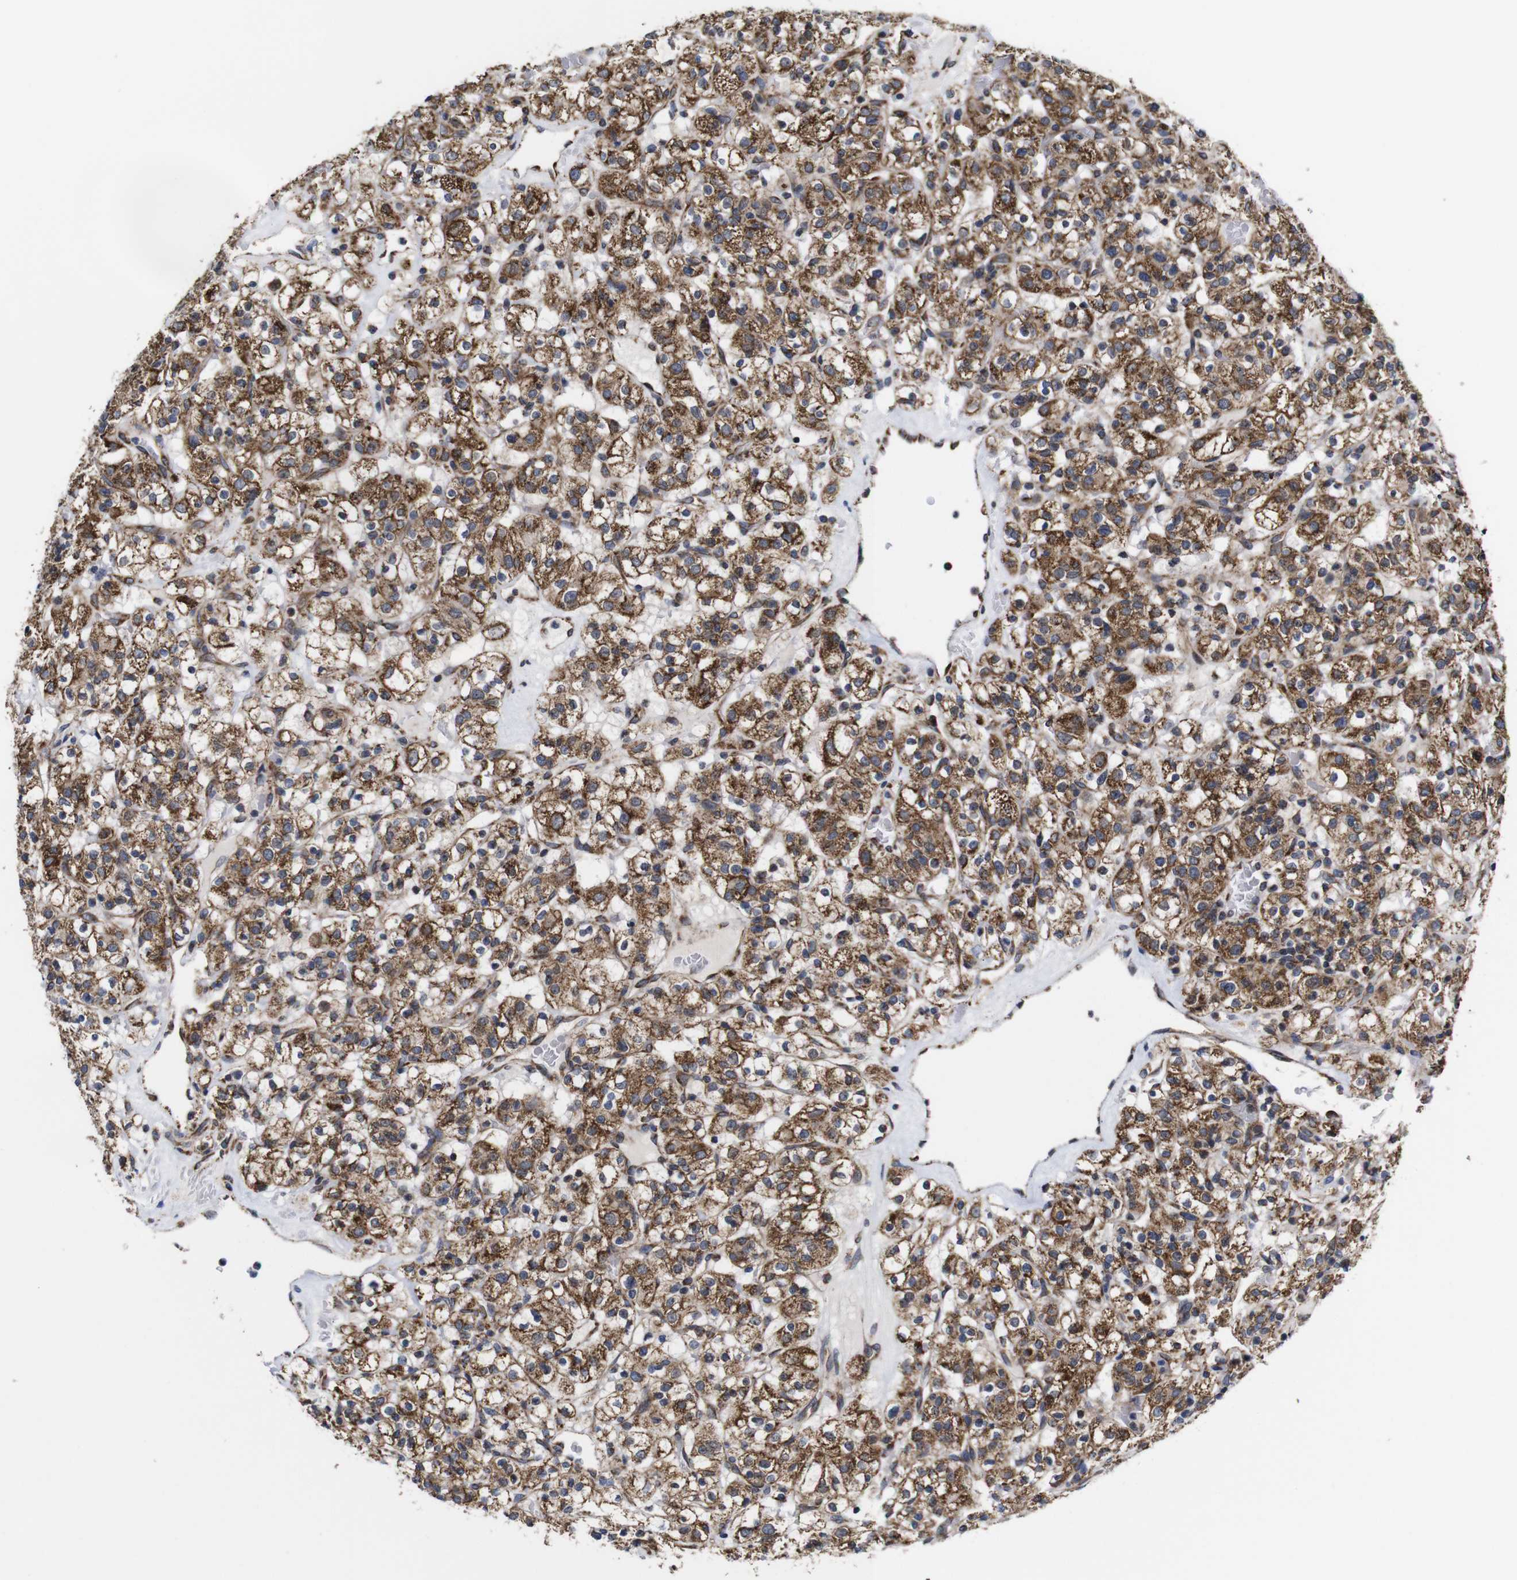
{"staining": {"intensity": "strong", "quantity": ">75%", "location": "cytoplasmic/membranous"}, "tissue": "renal cancer", "cell_type": "Tumor cells", "image_type": "cancer", "snomed": [{"axis": "morphology", "description": "Normal tissue, NOS"}, {"axis": "morphology", "description": "Adenocarcinoma, NOS"}, {"axis": "topography", "description": "Kidney"}], "caption": "Immunohistochemistry micrograph of renal cancer stained for a protein (brown), which exhibits high levels of strong cytoplasmic/membranous positivity in about >75% of tumor cells.", "gene": "C17orf80", "patient": {"sex": "female", "age": 72}}